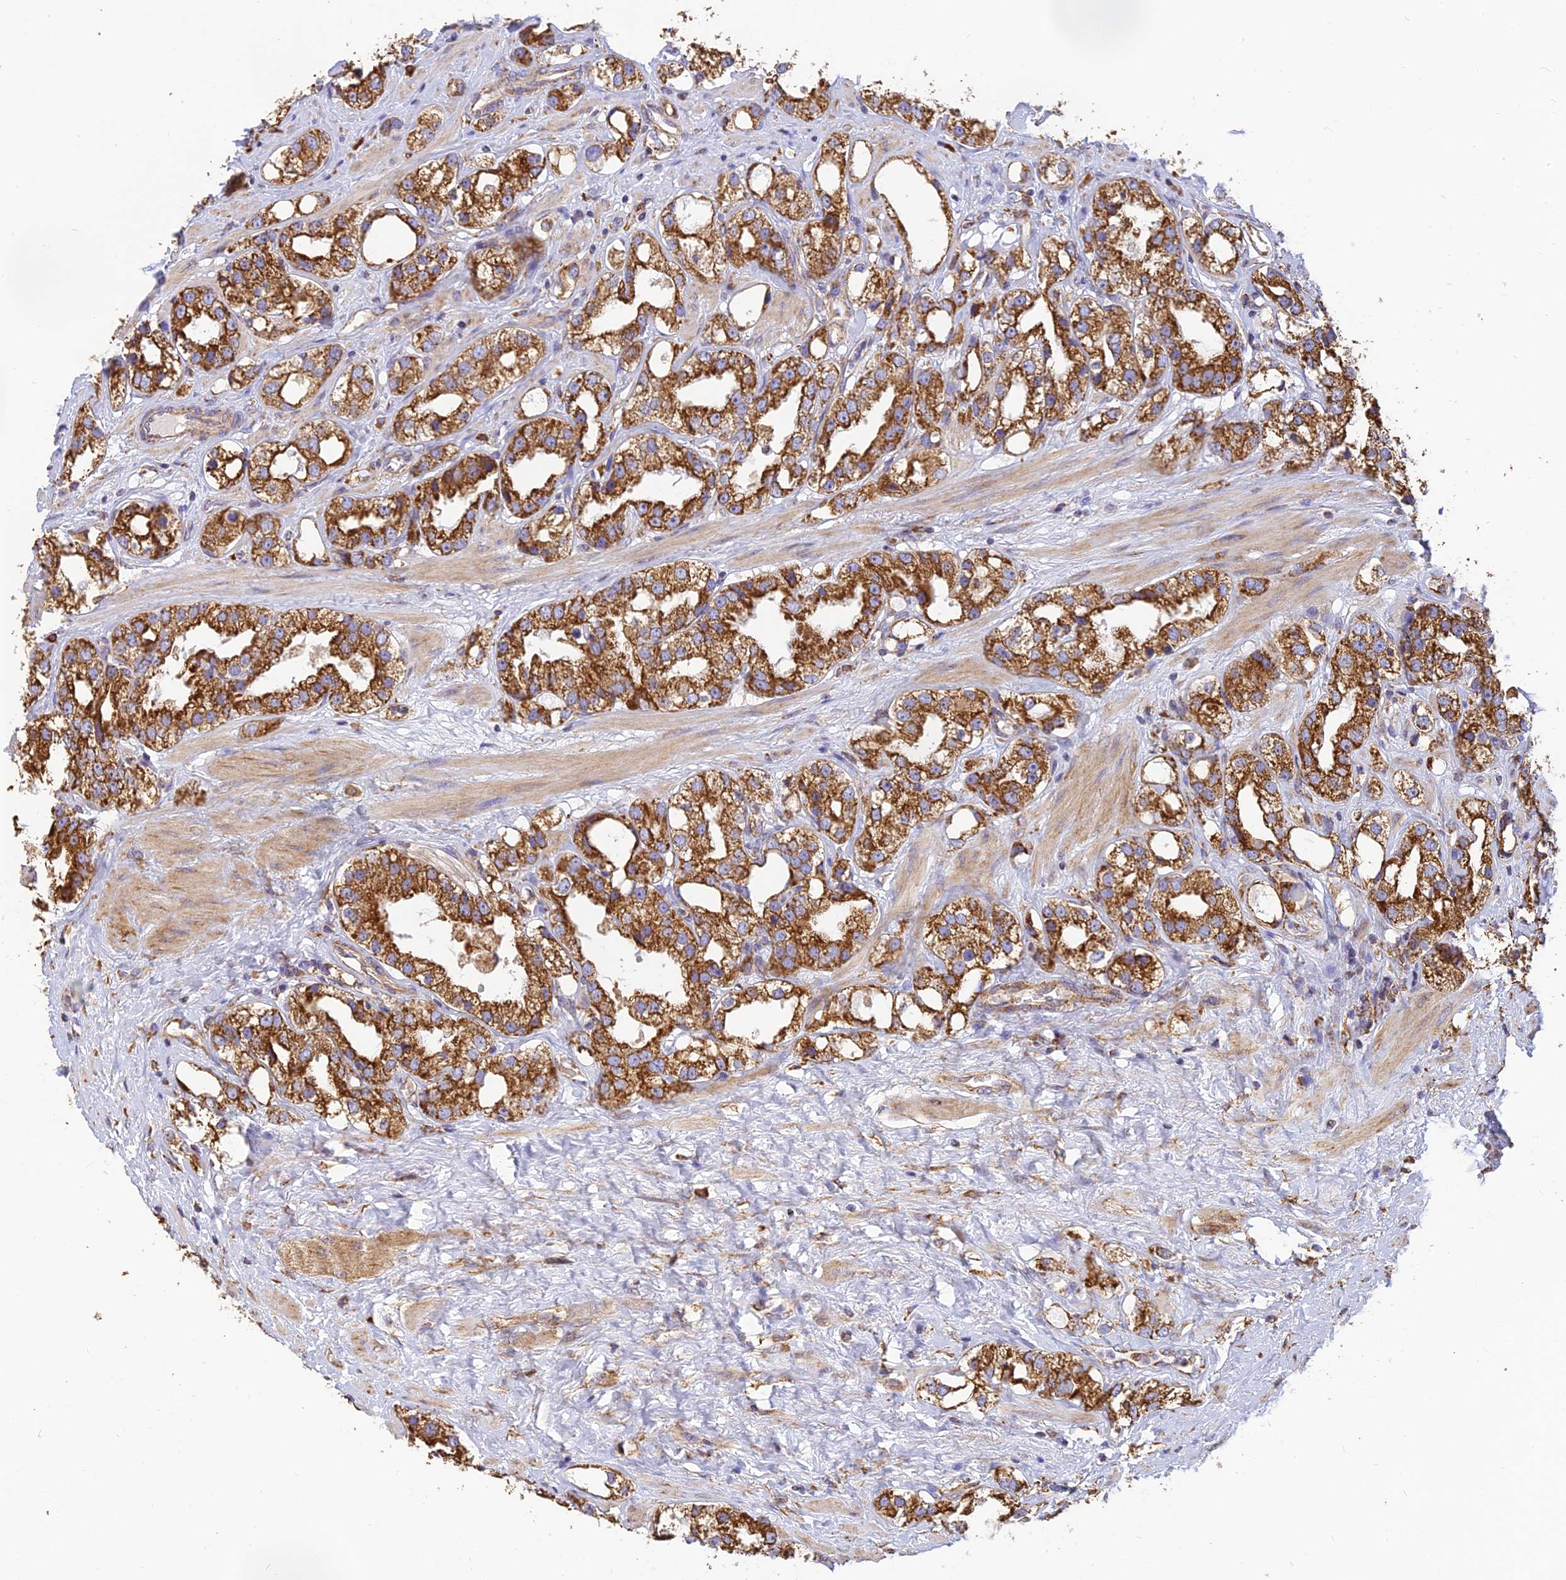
{"staining": {"intensity": "strong", "quantity": ">75%", "location": "cytoplasmic/membranous"}, "tissue": "prostate cancer", "cell_type": "Tumor cells", "image_type": "cancer", "snomed": [{"axis": "morphology", "description": "Adenocarcinoma, NOS"}, {"axis": "topography", "description": "Prostate"}], "caption": "This image demonstrates immunohistochemistry (IHC) staining of adenocarcinoma (prostate), with high strong cytoplasmic/membranous staining in approximately >75% of tumor cells.", "gene": "THUMPD2", "patient": {"sex": "male", "age": 79}}